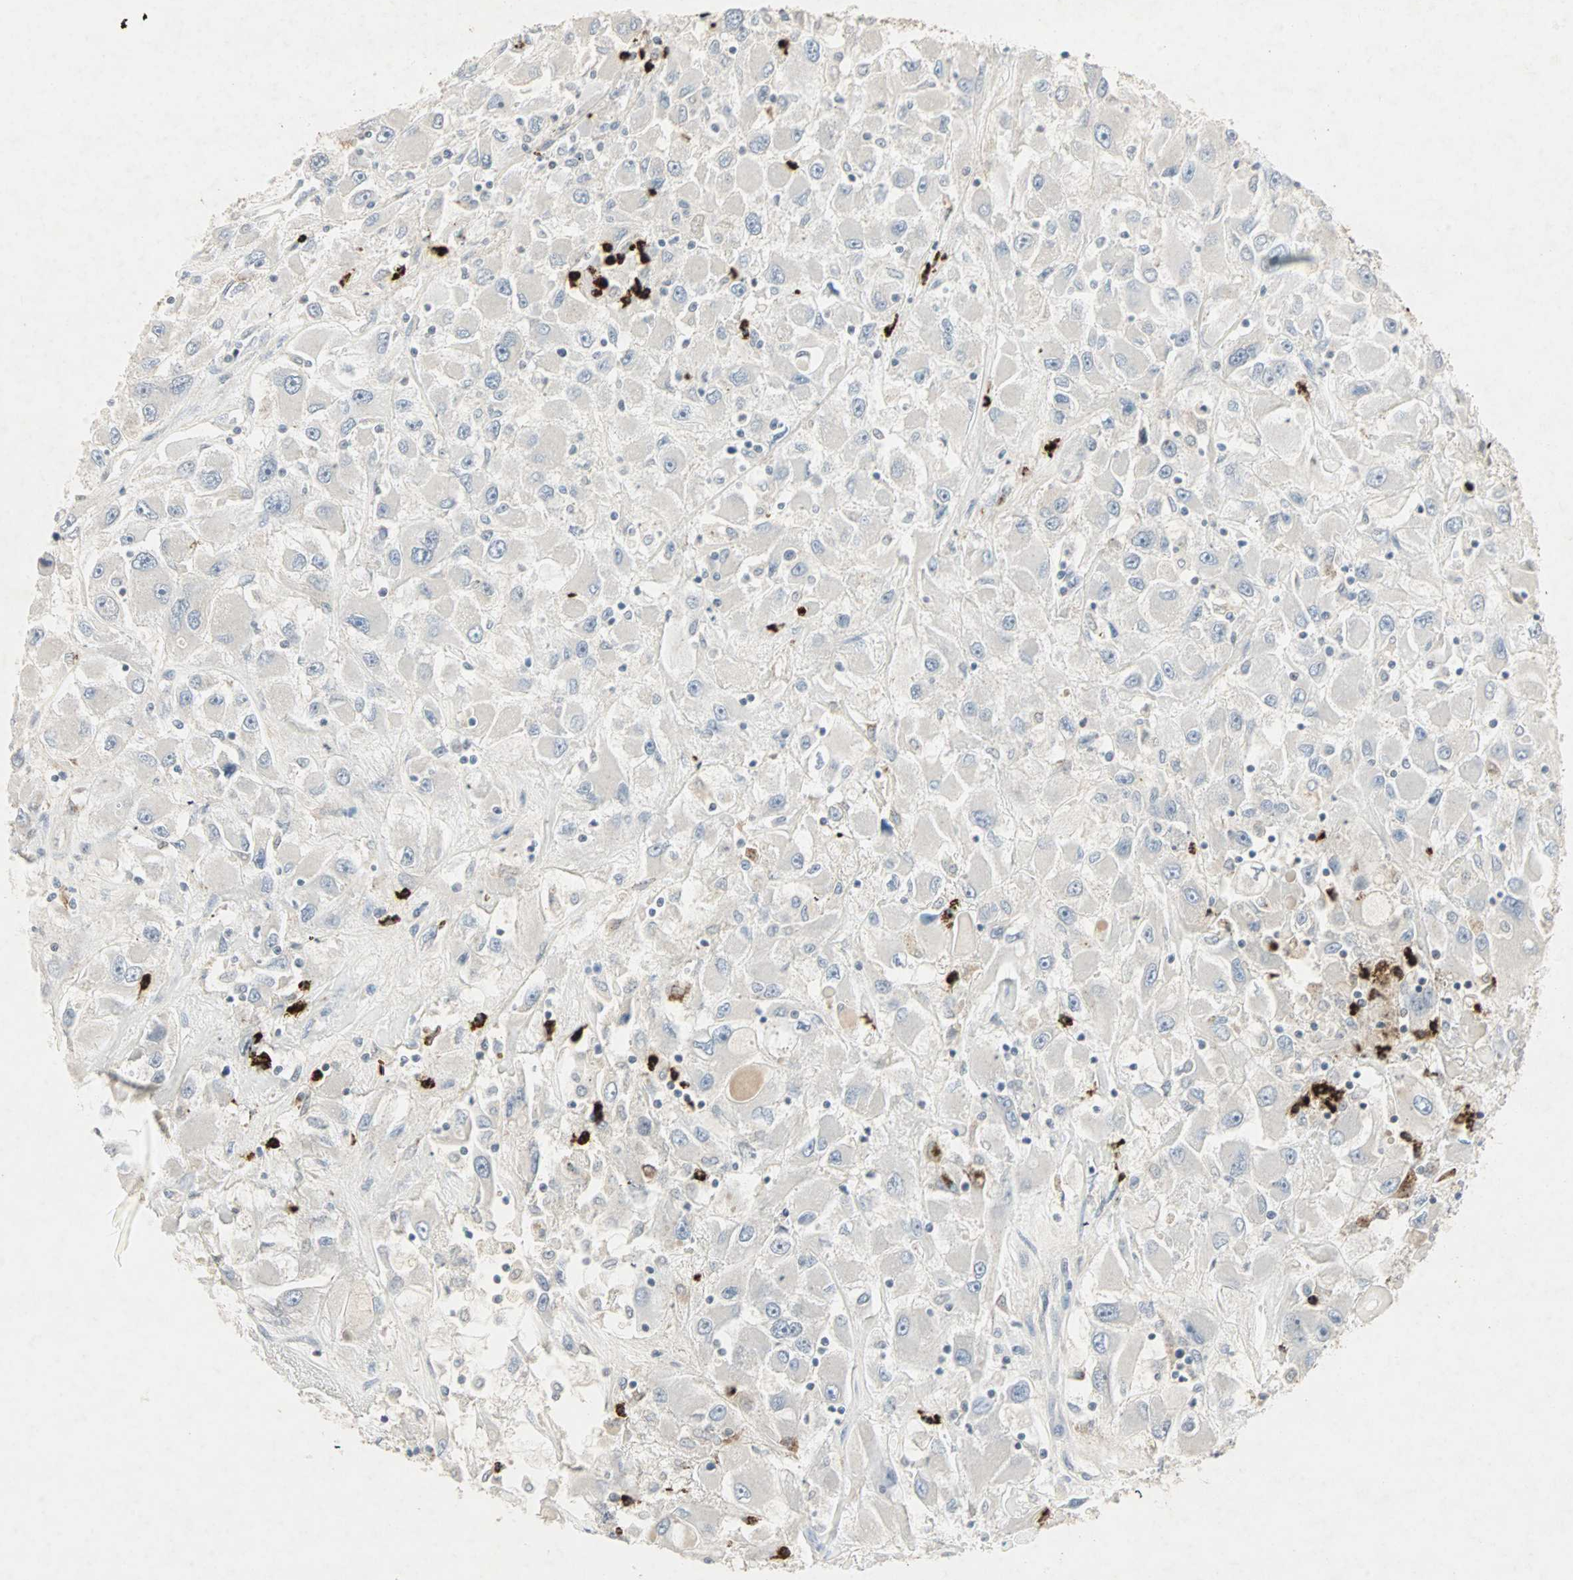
{"staining": {"intensity": "negative", "quantity": "none", "location": "none"}, "tissue": "renal cancer", "cell_type": "Tumor cells", "image_type": "cancer", "snomed": [{"axis": "morphology", "description": "Adenocarcinoma, NOS"}, {"axis": "topography", "description": "Kidney"}], "caption": "High power microscopy micrograph of an immunohistochemistry histopathology image of renal cancer (adenocarcinoma), revealing no significant staining in tumor cells. Nuclei are stained in blue.", "gene": "CEACAM6", "patient": {"sex": "female", "age": 52}}